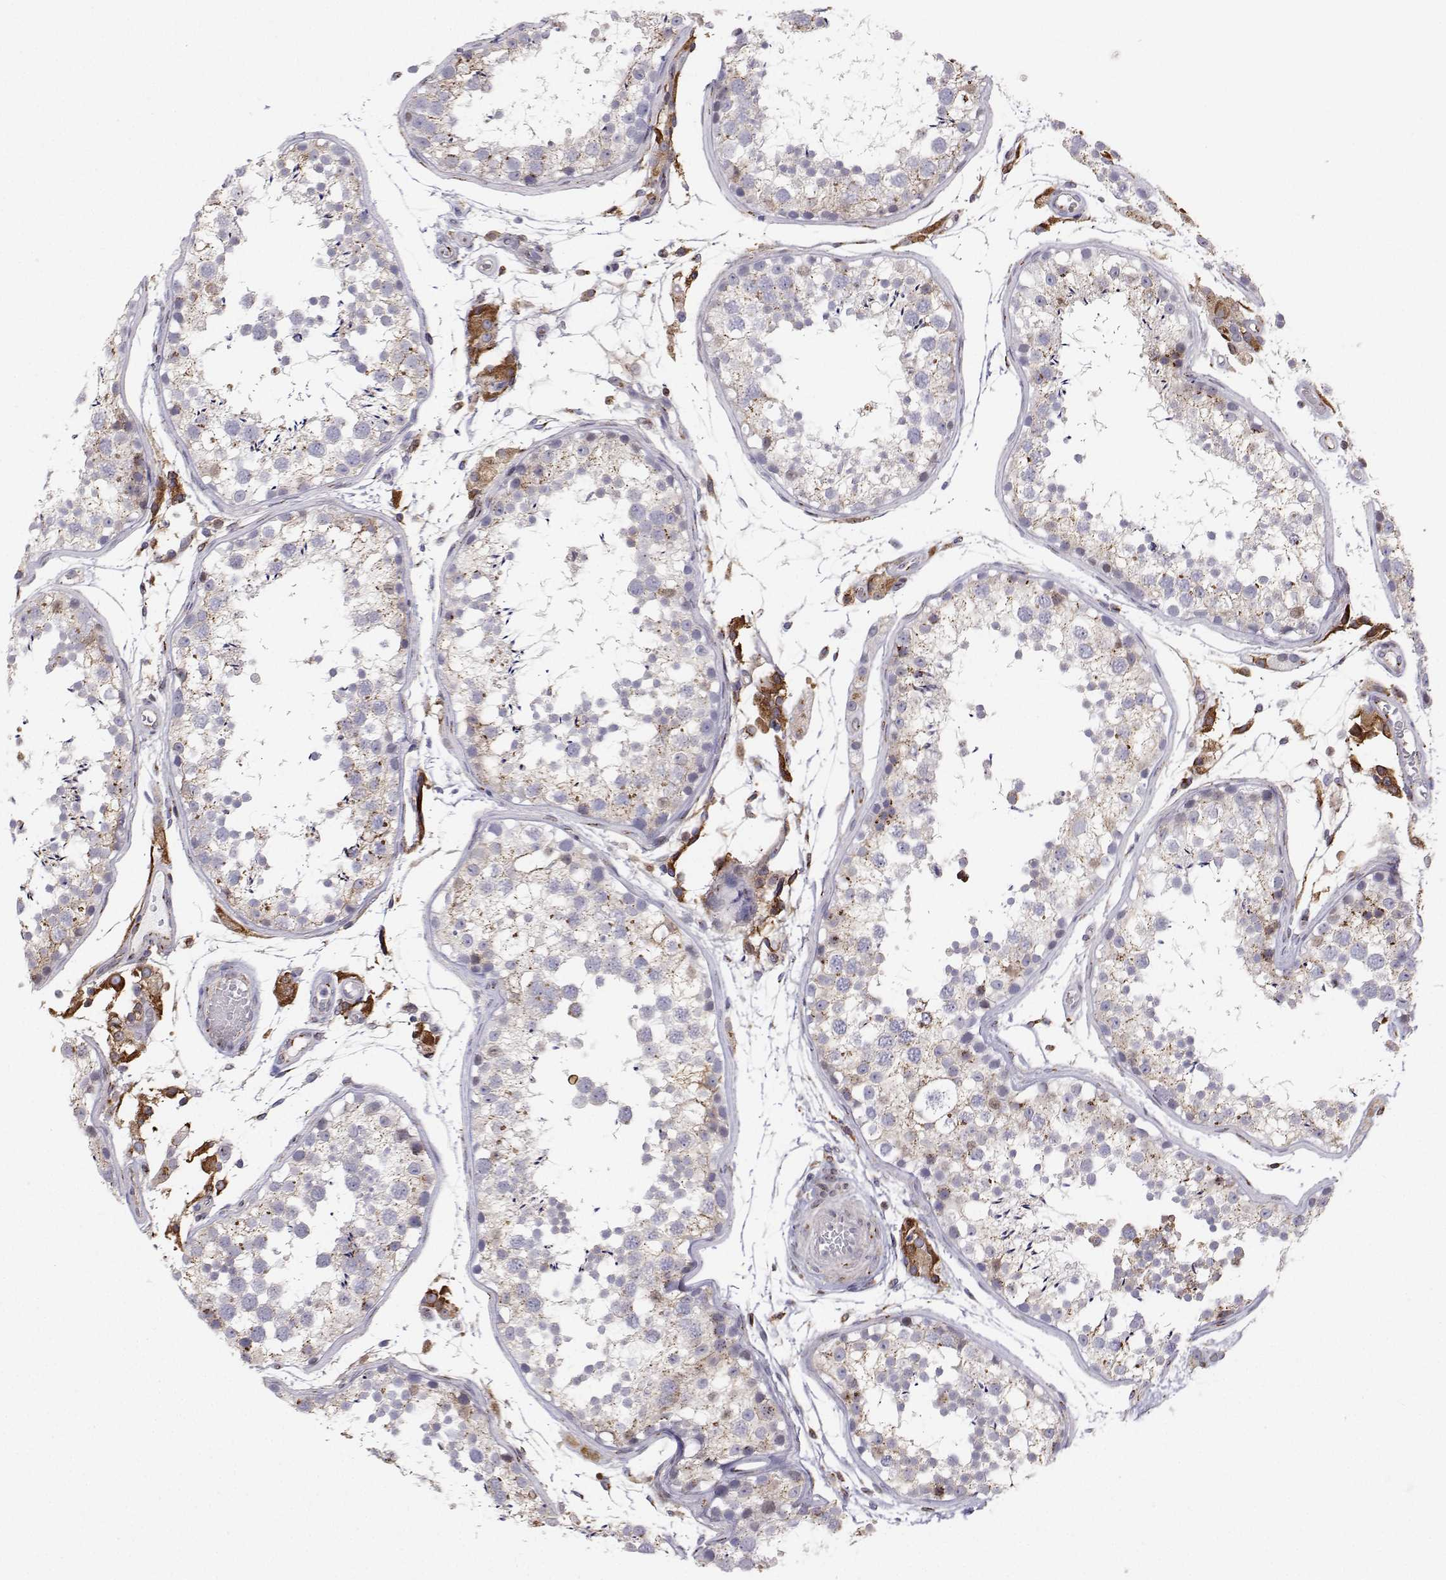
{"staining": {"intensity": "moderate", "quantity": "25%-75%", "location": "cytoplasmic/membranous"}, "tissue": "testis", "cell_type": "Cells in seminiferous ducts", "image_type": "normal", "snomed": [{"axis": "morphology", "description": "Normal tissue, NOS"}, {"axis": "topography", "description": "Testis"}], "caption": "This photomicrograph exhibits immunohistochemistry (IHC) staining of normal testis, with medium moderate cytoplasmic/membranous staining in approximately 25%-75% of cells in seminiferous ducts.", "gene": "STARD13", "patient": {"sex": "male", "age": 29}}